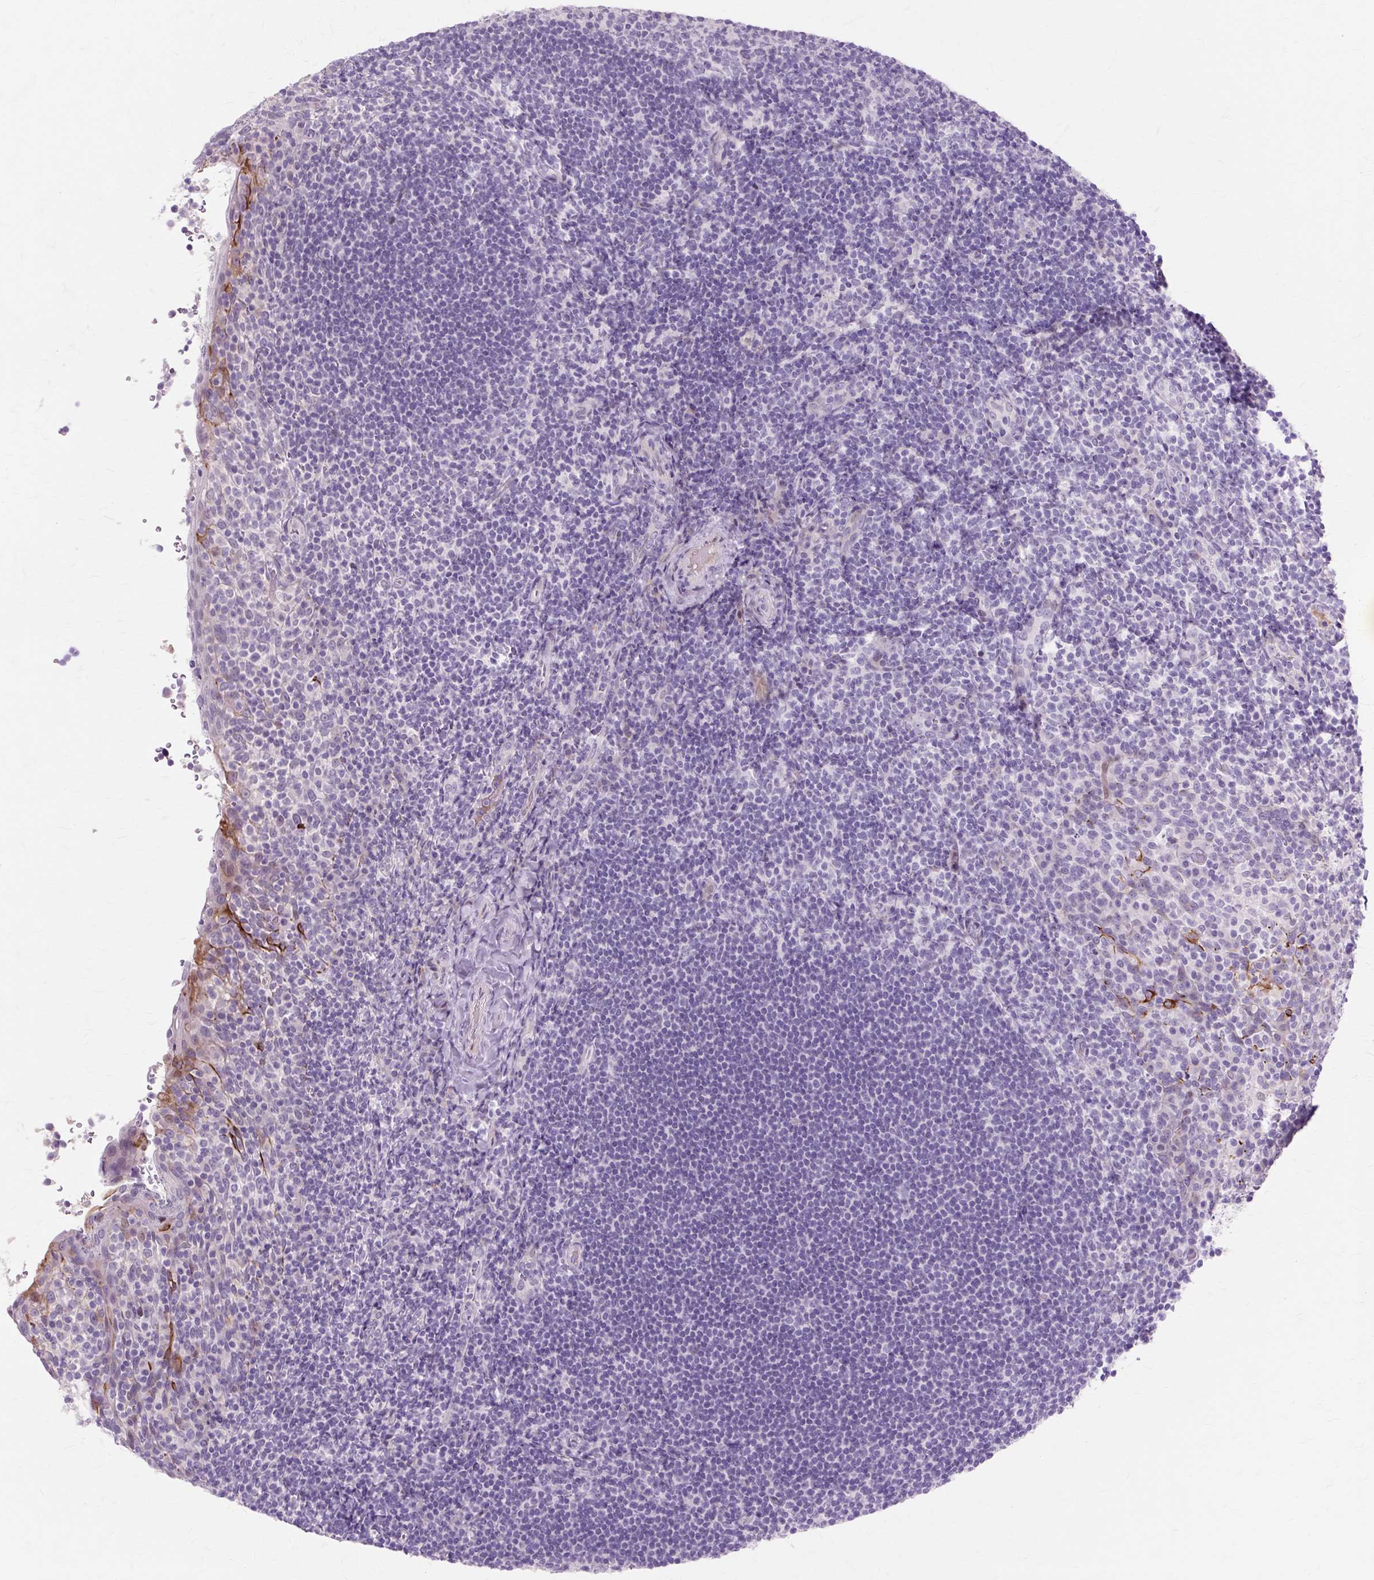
{"staining": {"intensity": "negative", "quantity": "none", "location": "none"}, "tissue": "tonsil", "cell_type": "Germinal center cells", "image_type": "normal", "snomed": [{"axis": "morphology", "description": "Normal tissue, NOS"}, {"axis": "topography", "description": "Tonsil"}], "caption": "Human tonsil stained for a protein using immunohistochemistry displays no positivity in germinal center cells.", "gene": "IRX2", "patient": {"sex": "female", "age": 10}}